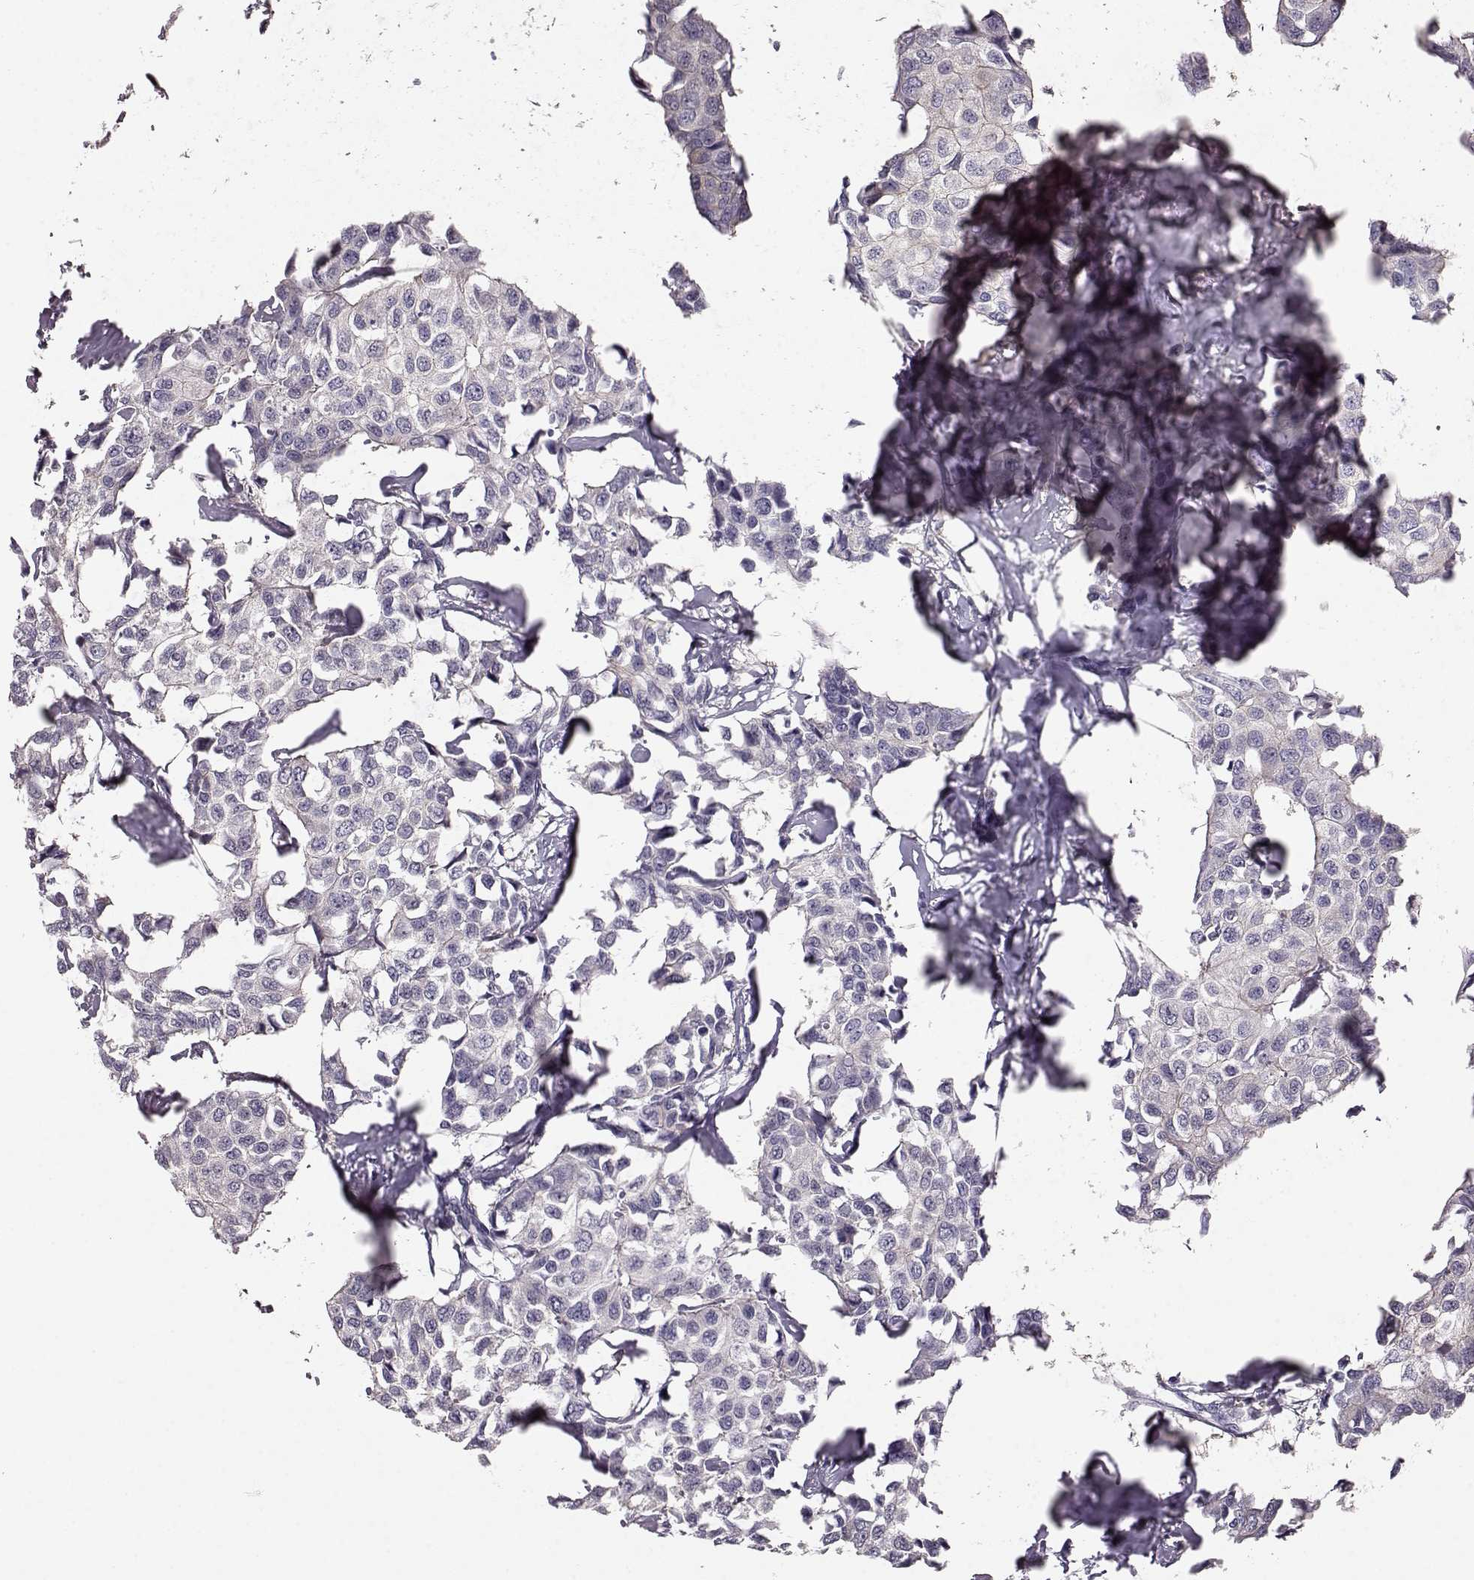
{"staining": {"intensity": "weak", "quantity": "25%-75%", "location": "cytoplasmic/membranous"}, "tissue": "breast cancer", "cell_type": "Tumor cells", "image_type": "cancer", "snomed": [{"axis": "morphology", "description": "Duct carcinoma"}, {"axis": "topography", "description": "Breast"}], "caption": "Protein staining of breast intraductal carcinoma tissue reveals weak cytoplasmic/membranous staining in approximately 25%-75% of tumor cells. Using DAB (3,3'-diaminobenzidine) (brown) and hematoxylin (blue) stains, captured at high magnification using brightfield microscopy.", "gene": "GPR50", "patient": {"sex": "female", "age": 80}}